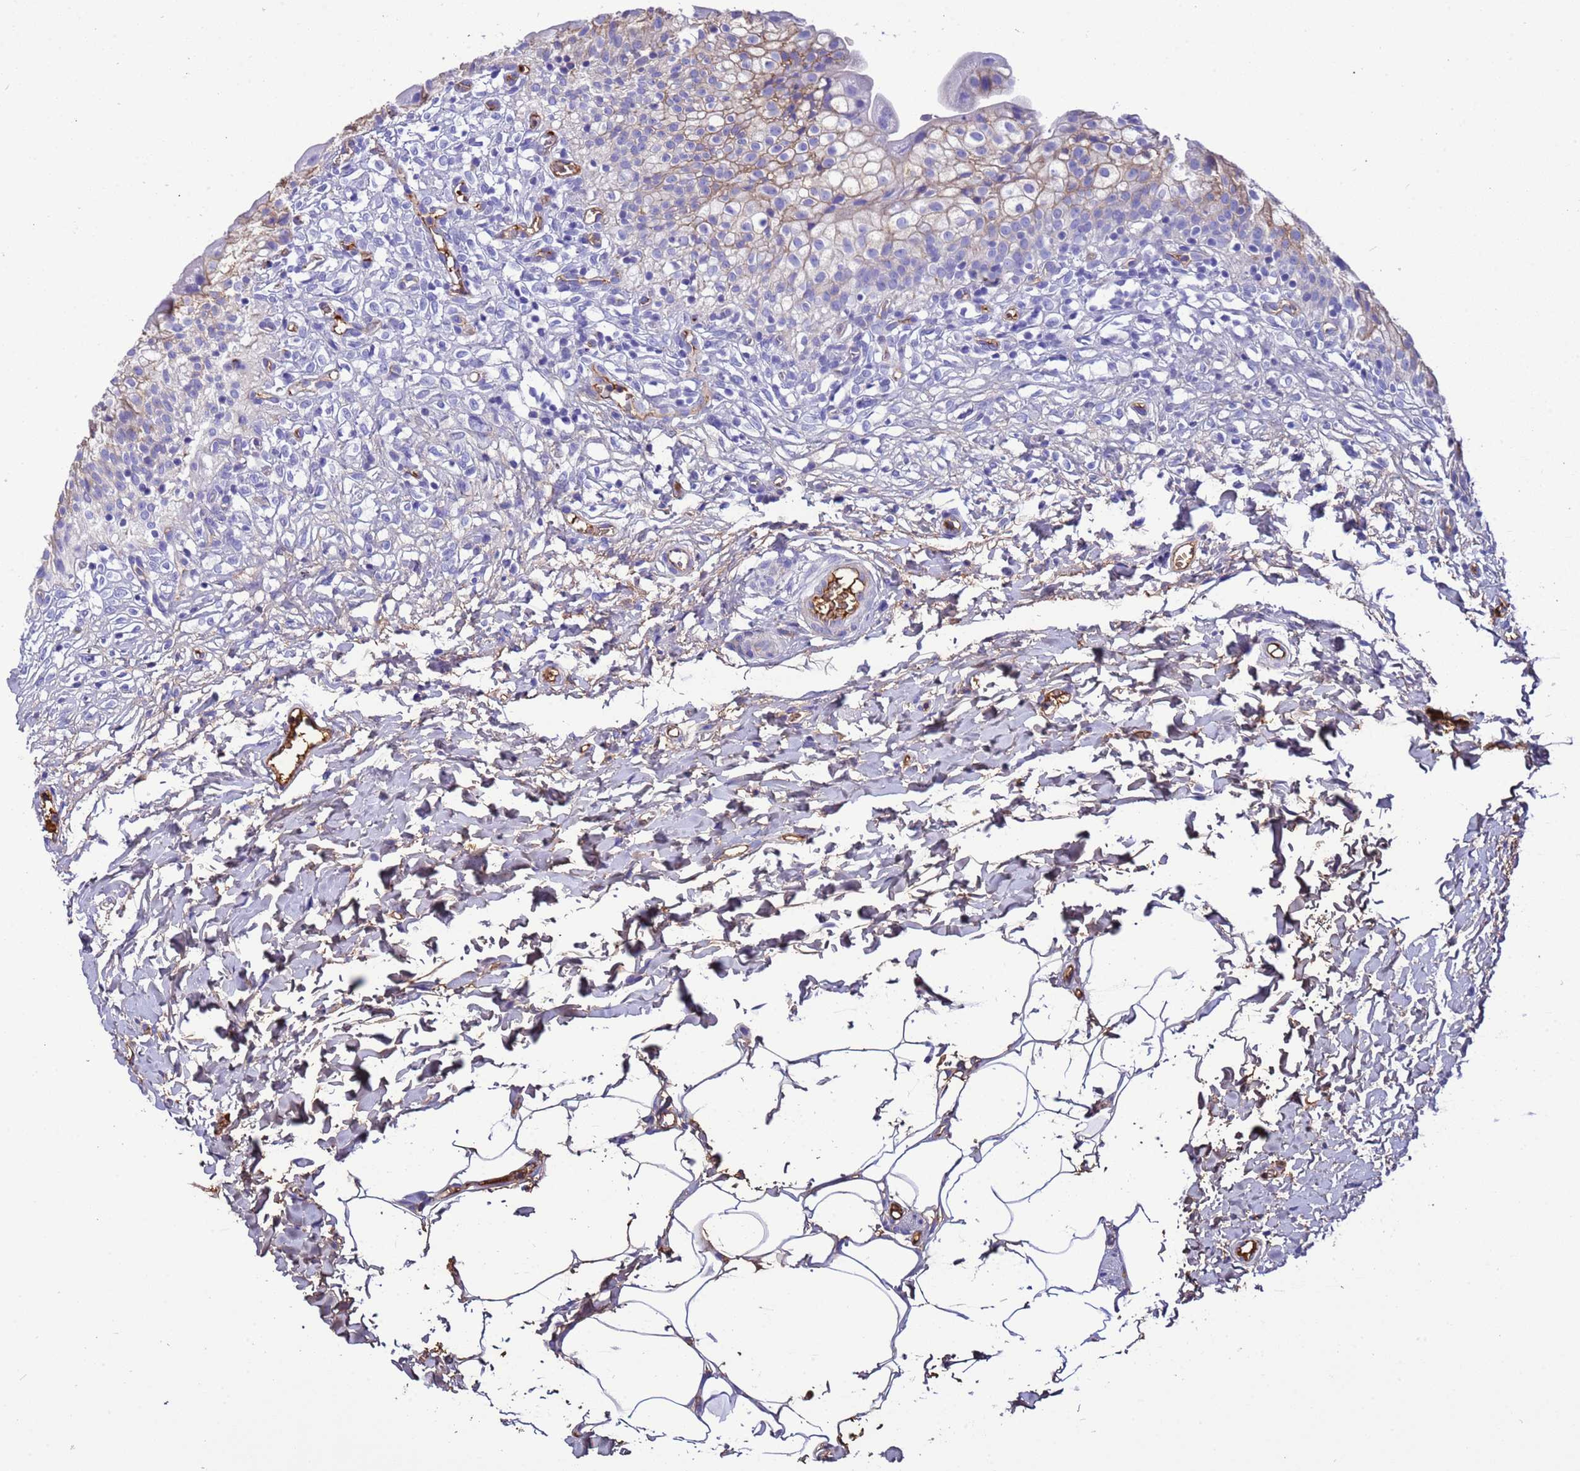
{"staining": {"intensity": "strong", "quantity": "25%-75%", "location": "cytoplasmic/membranous"}, "tissue": "urinary bladder", "cell_type": "Urothelial cells", "image_type": "normal", "snomed": [{"axis": "morphology", "description": "Normal tissue, NOS"}, {"axis": "topography", "description": "Urinary bladder"}], "caption": "Immunohistochemical staining of normal human urinary bladder demonstrates 25%-75% levels of strong cytoplasmic/membranous protein positivity in about 25%-75% of urothelial cells.", "gene": "H1", "patient": {"sex": "male", "age": 55}}